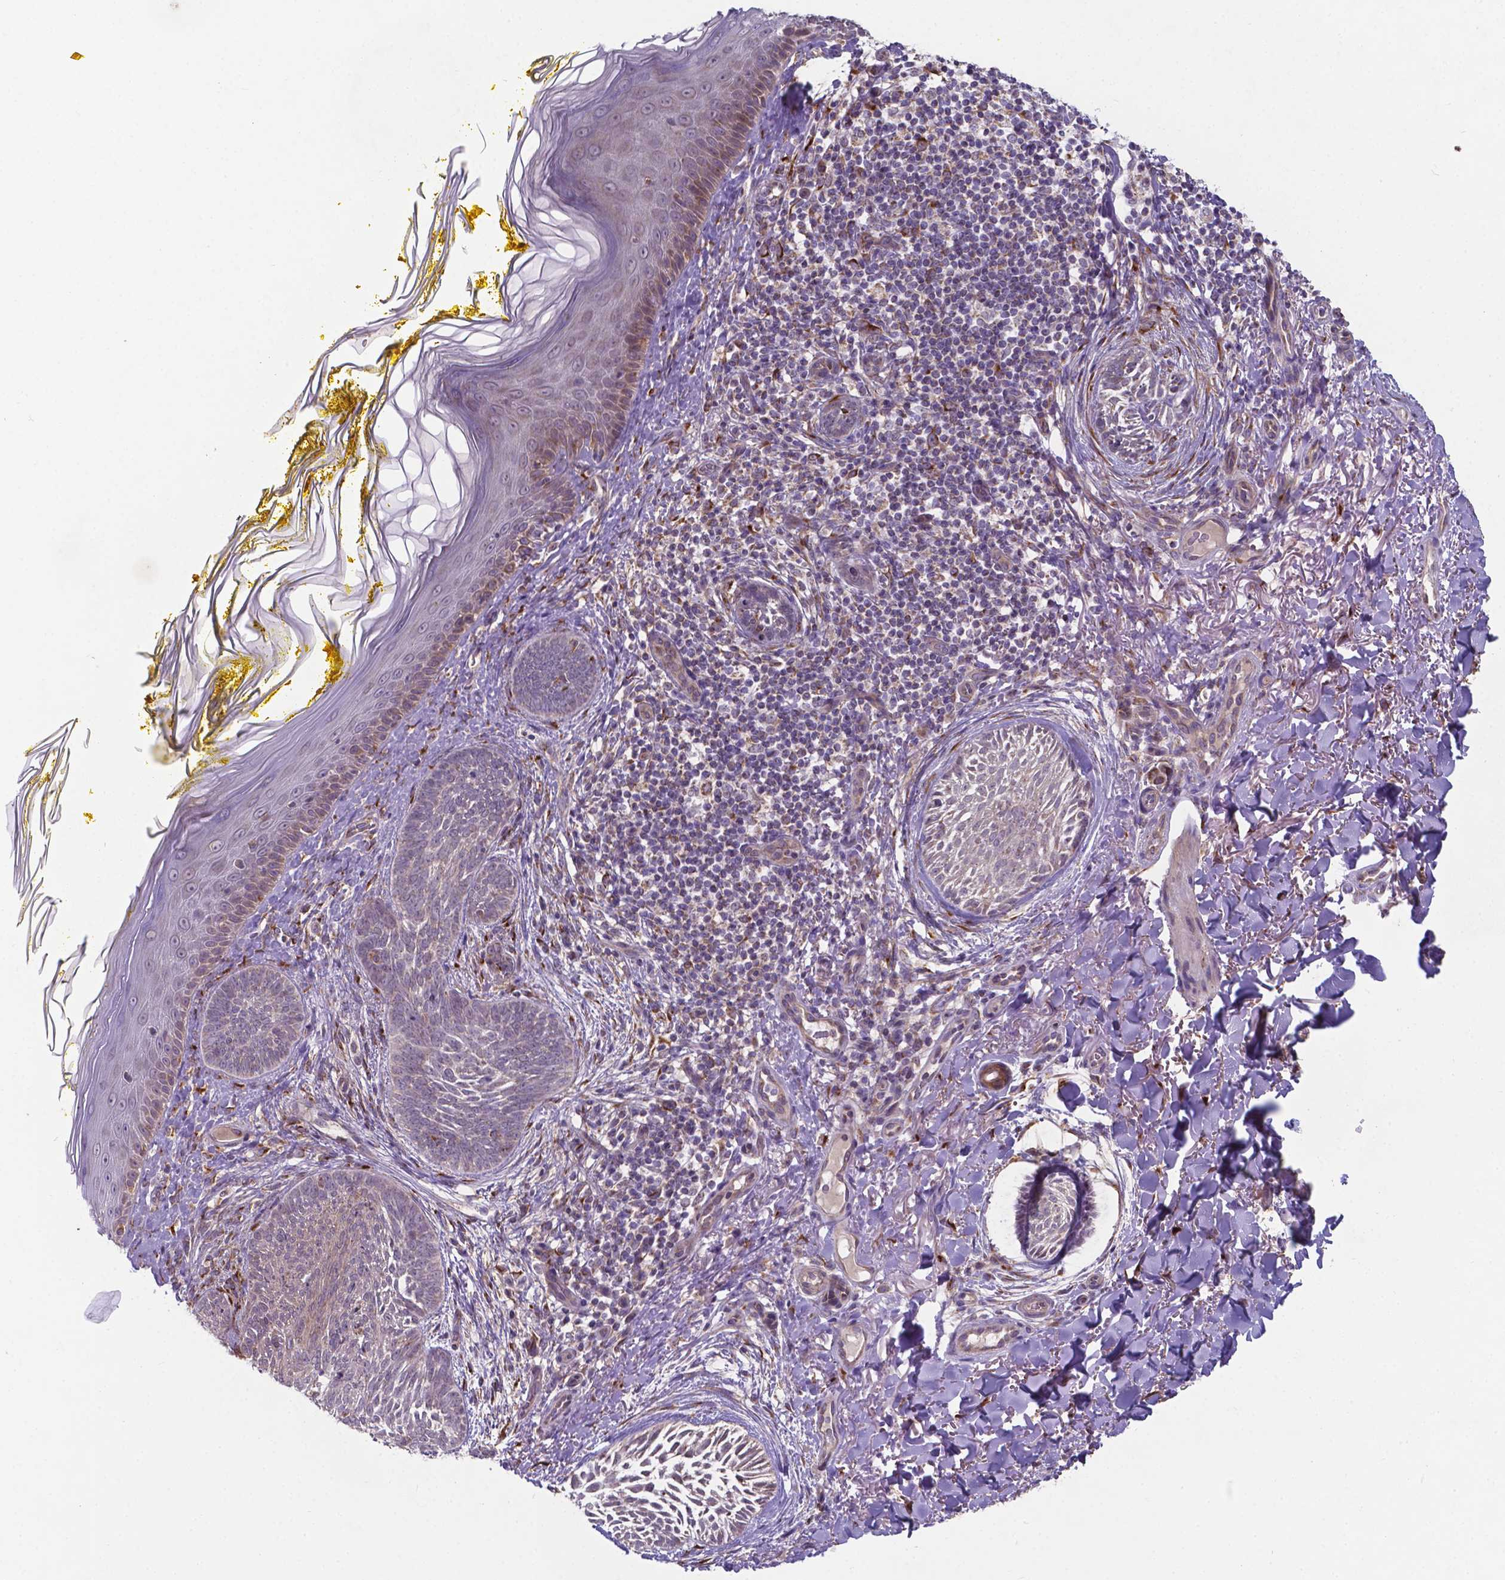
{"staining": {"intensity": "negative", "quantity": "none", "location": "none"}, "tissue": "skin cancer", "cell_type": "Tumor cells", "image_type": "cancer", "snomed": [{"axis": "morphology", "description": "Basal cell carcinoma"}, {"axis": "topography", "description": "Skin"}], "caption": "High magnification brightfield microscopy of skin basal cell carcinoma stained with DAB (3,3'-diaminobenzidine) (brown) and counterstained with hematoxylin (blue): tumor cells show no significant positivity.", "gene": "FAM114A1", "patient": {"sex": "female", "age": 68}}